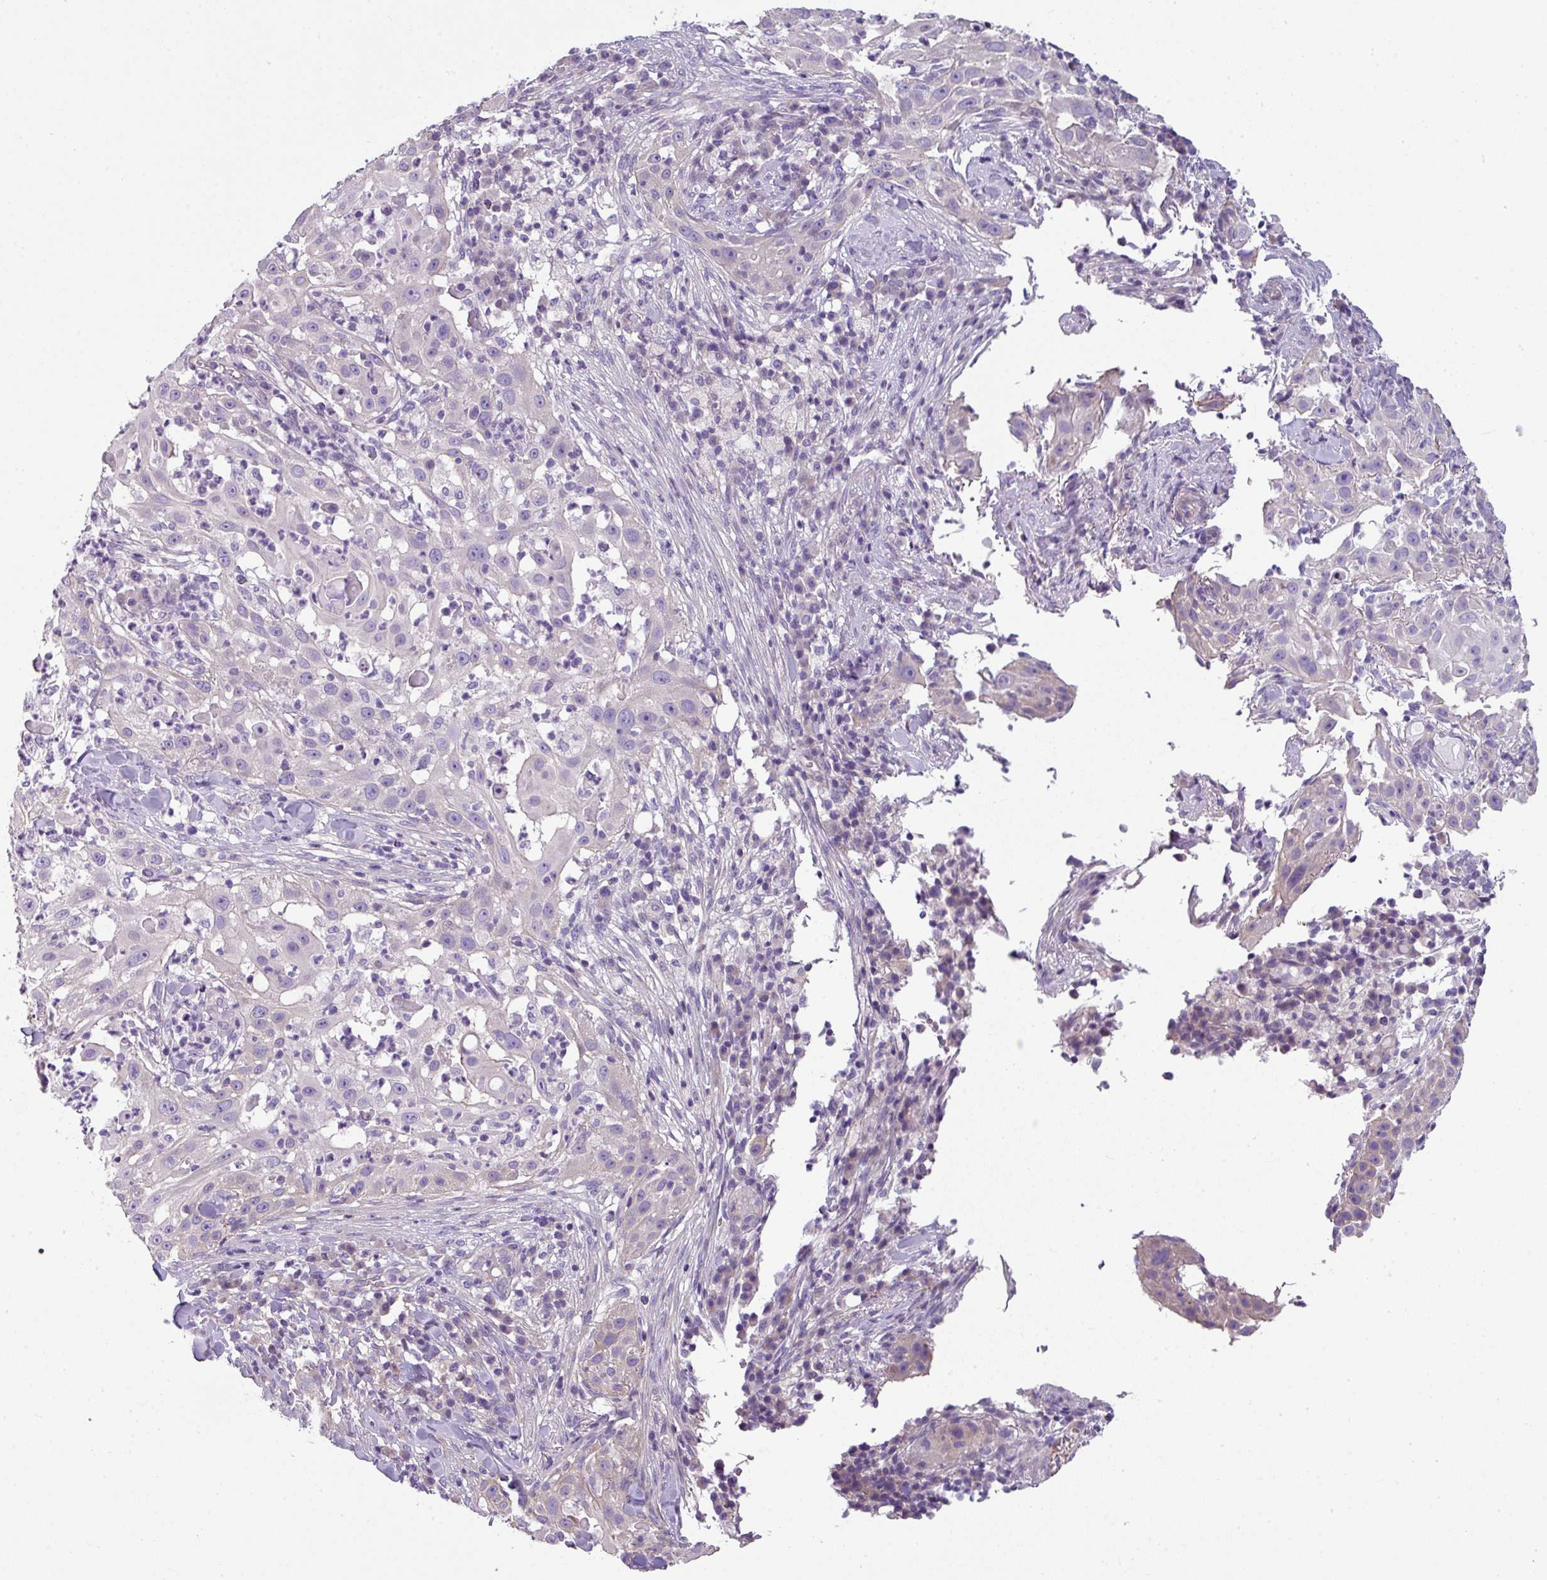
{"staining": {"intensity": "negative", "quantity": "none", "location": "none"}, "tissue": "skin cancer", "cell_type": "Tumor cells", "image_type": "cancer", "snomed": [{"axis": "morphology", "description": "Squamous cell carcinoma, NOS"}, {"axis": "topography", "description": "Skin"}], "caption": "Immunohistochemistry (IHC) photomicrograph of skin cancer (squamous cell carcinoma) stained for a protein (brown), which exhibits no expression in tumor cells.", "gene": "PALS2", "patient": {"sex": "female", "age": 44}}